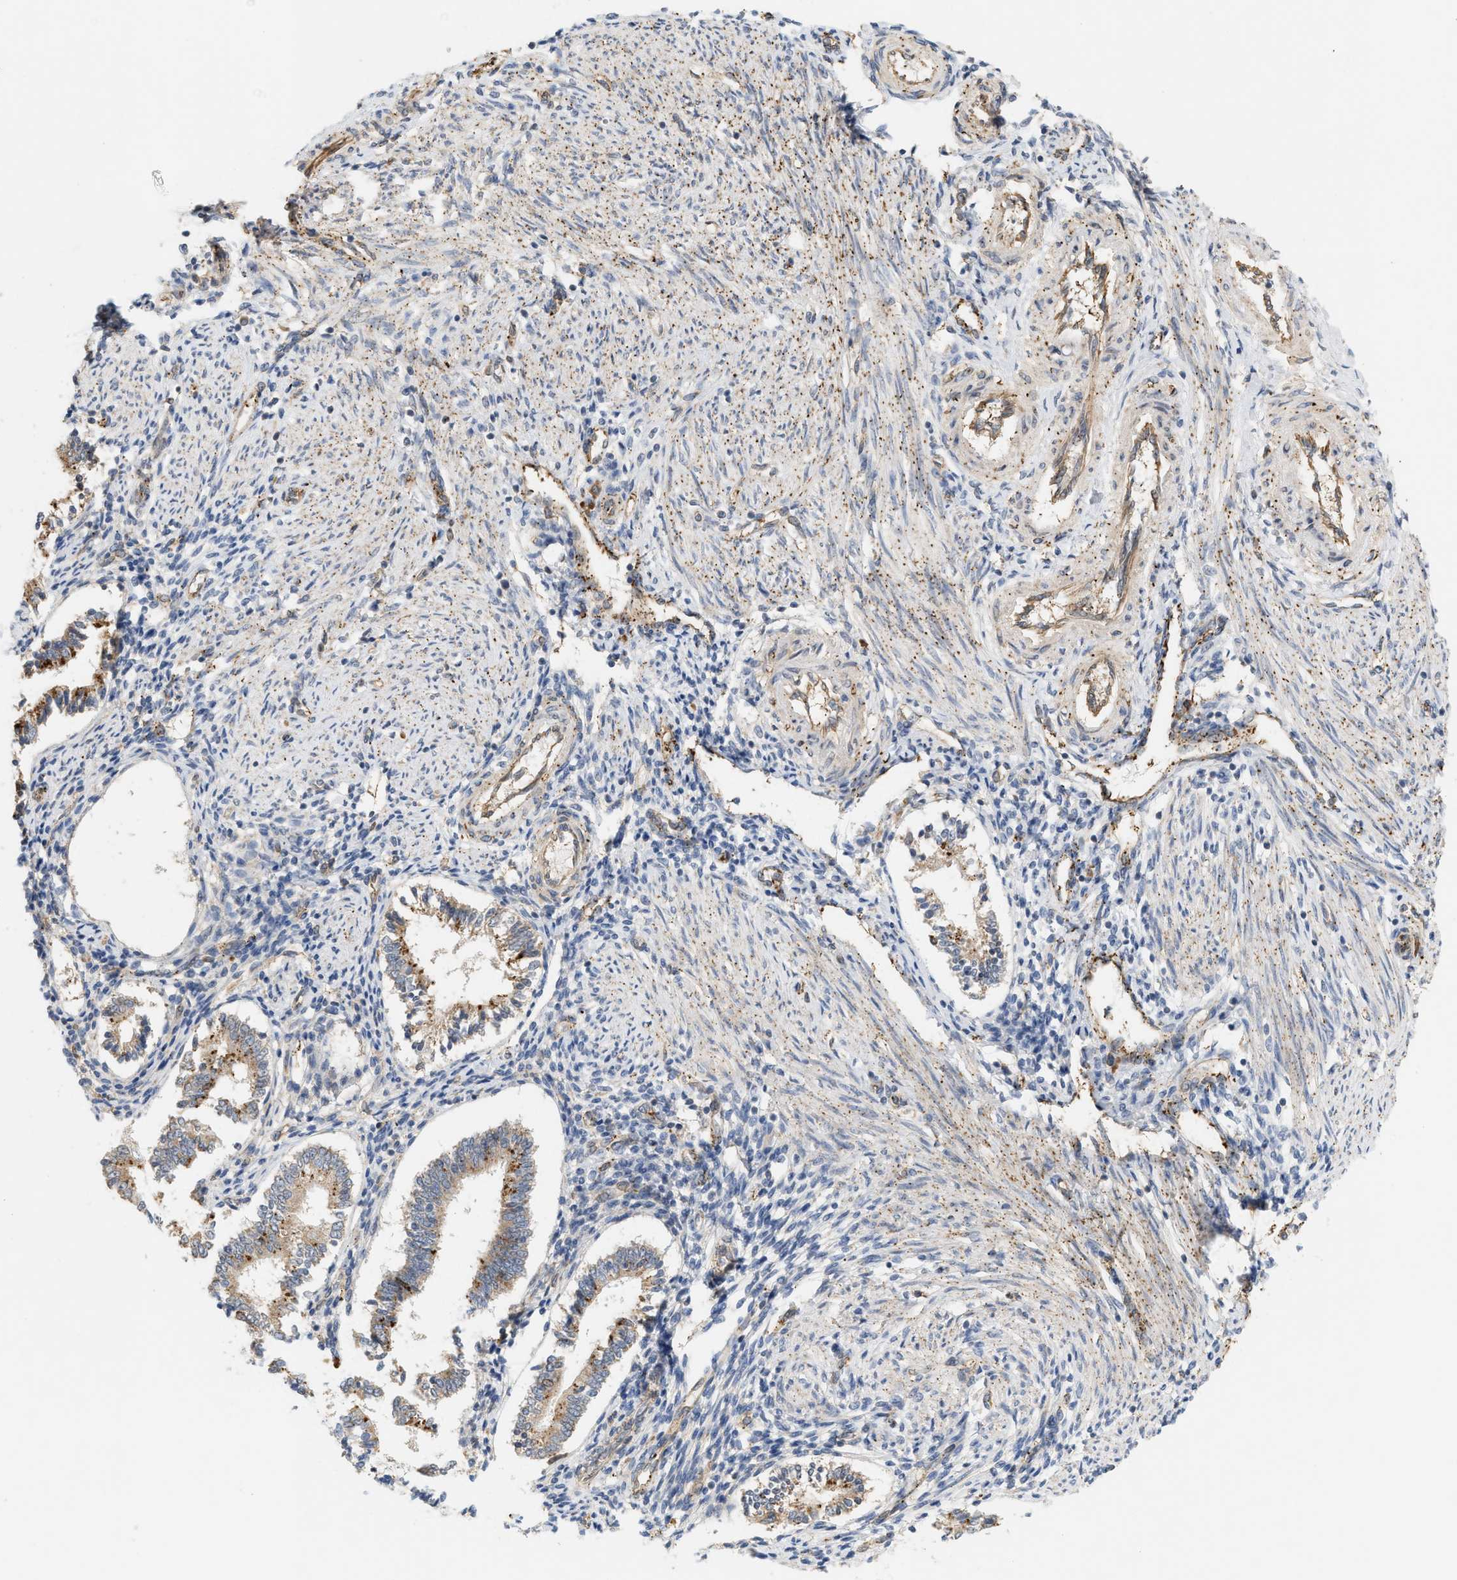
{"staining": {"intensity": "weak", "quantity": "<25%", "location": "cytoplasmic/membranous"}, "tissue": "endometrium", "cell_type": "Cells in endometrial stroma", "image_type": "normal", "snomed": [{"axis": "morphology", "description": "Normal tissue, NOS"}, {"axis": "topography", "description": "Endometrium"}], "caption": "Immunohistochemical staining of normal endometrium exhibits no significant expression in cells in endometrial stroma.", "gene": "SVOP", "patient": {"sex": "female", "age": 42}}